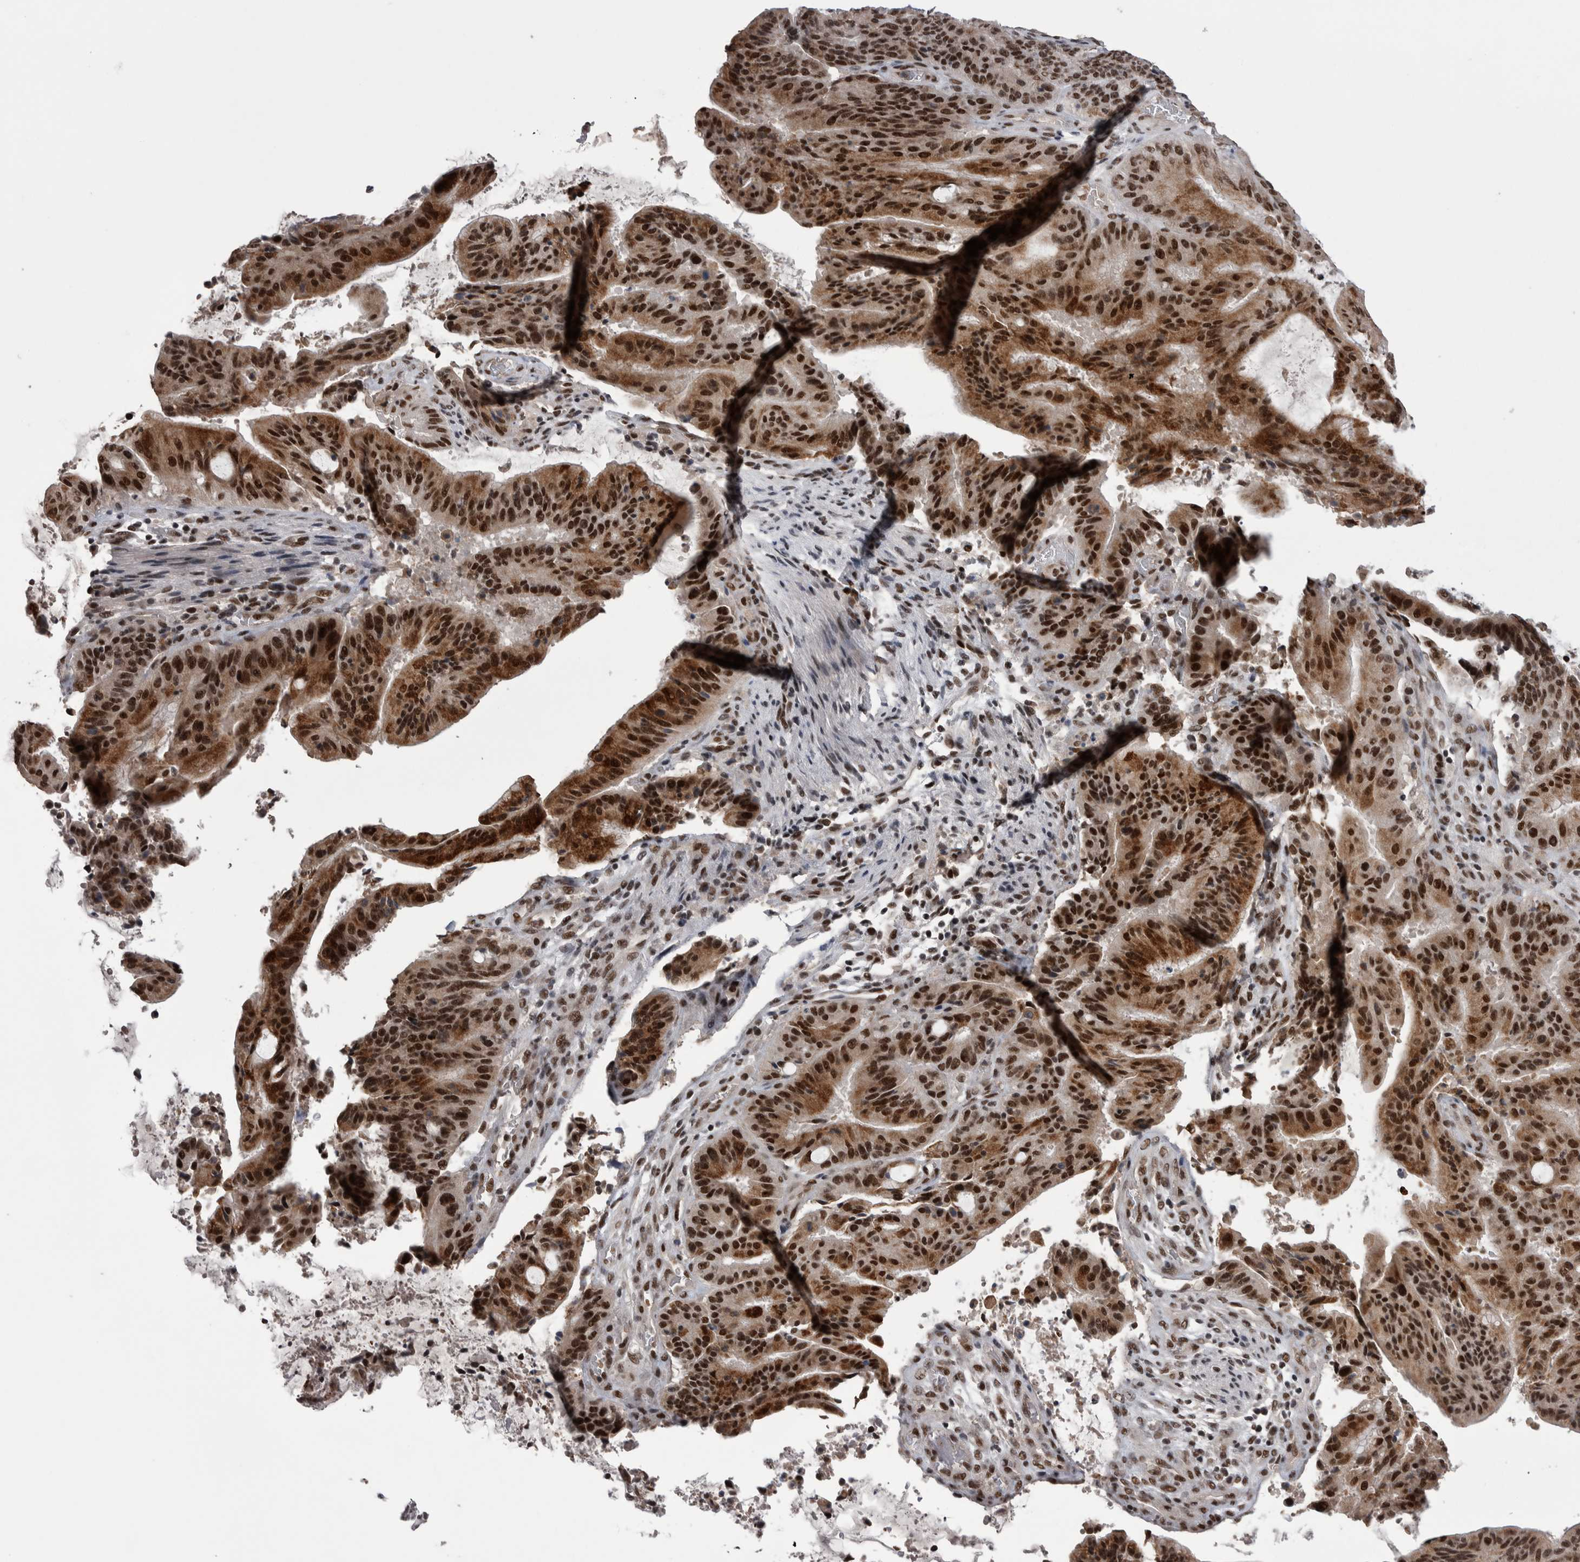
{"staining": {"intensity": "strong", "quantity": ">75%", "location": "cytoplasmic/membranous,nuclear"}, "tissue": "liver cancer", "cell_type": "Tumor cells", "image_type": "cancer", "snomed": [{"axis": "morphology", "description": "Normal tissue, NOS"}, {"axis": "morphology", "description": "Cholangiocarcinoma"}, {"axis": "topography", "description": "Liver"}, {"axis": "topography", "description": "Peripheral nerve tissue"}], "caption": "An image of human cholangiocarcinoma (liver) stained for a protein displays strong cytoplasmic/membranous and nuclear brown staining in tumor cells.", "gene": "DMTF1", "patient": {"sex": "female", "age": 73}}